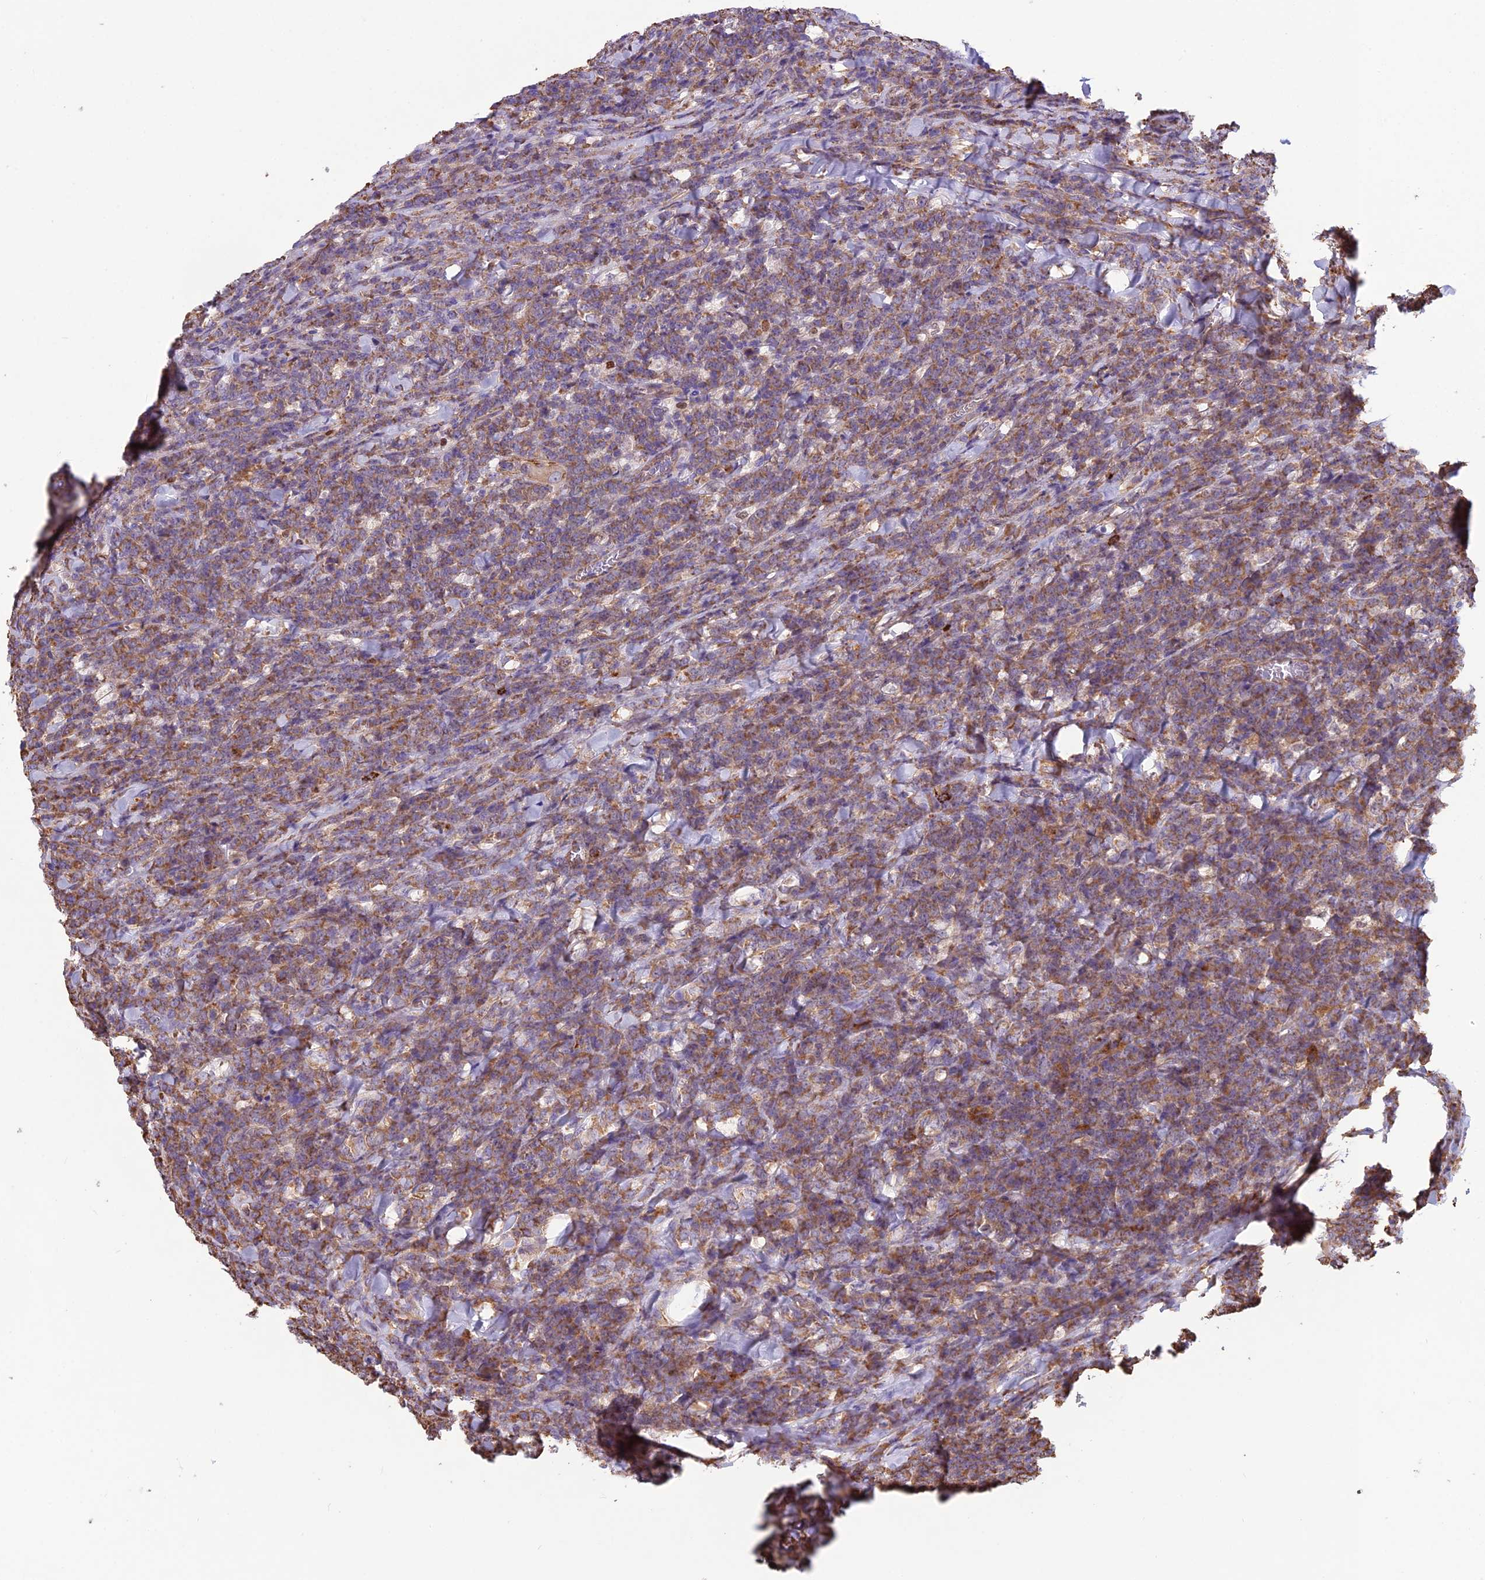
{"staining": {"intensity": "moderate", "quantity": "25%-75%", "location": "cytoplasmic/membranous"}, "tissue": "lymphoma", "cell_type": "Tumor cells", "image_type": "cancer", "snomed": [{"axis": "morphology", "description": "Malignant lymphoma, non-Hodgkin's type, High grade"}, {"axis": "topography", "description": "Small intestine"}], "caption": "DAB immunohistochemical staining of lymphoma shows moderate cytoplasmic/membranous protein expression in about 25%-75% of tumor cells. (IHC, brightfield microscopy, high magnification).", "gene": "SPDL1", "patient": {"sex": "male", "age": 8}}